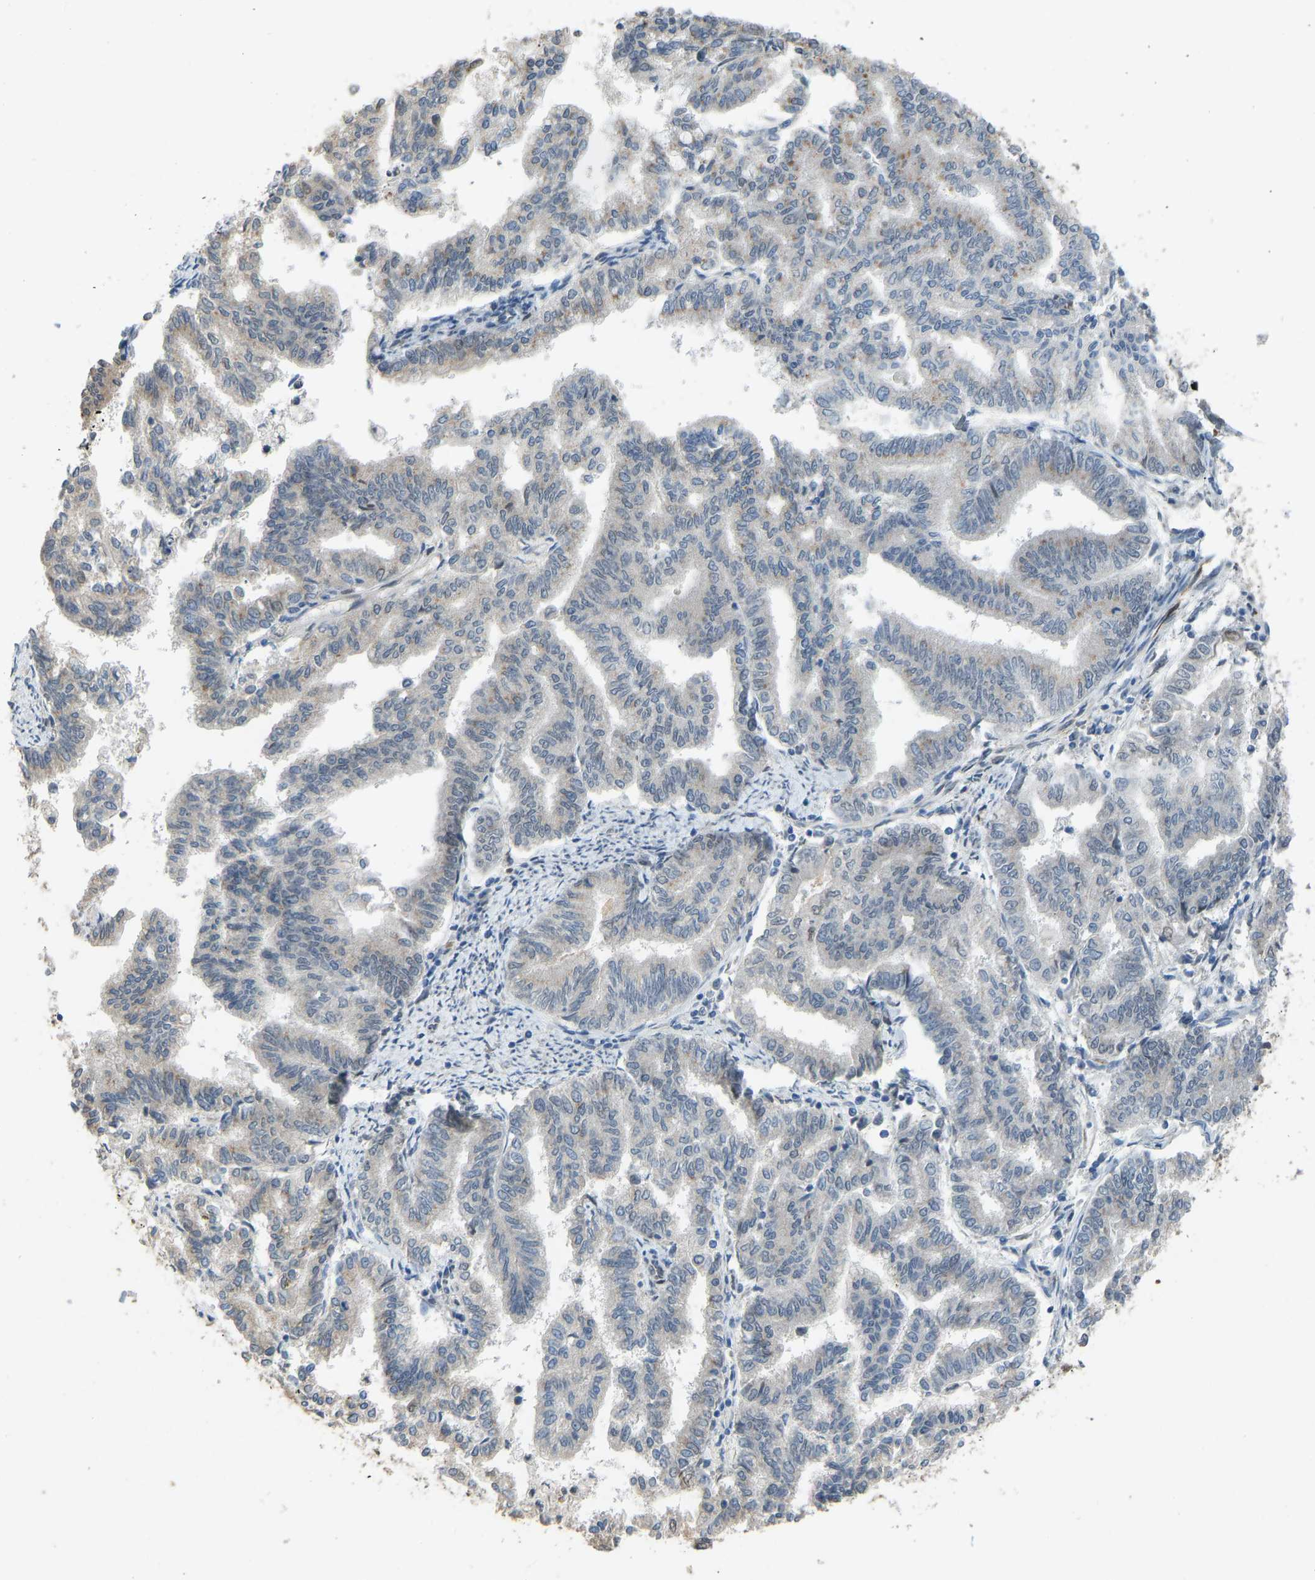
{"staining": {"intensity": "weak", "quantity": "<25%", "location": "cytoplasmic/membranous"}, "tissue": "endometrial cancer", "cell_type": "Tumor cells", "image_type": "cancer", "snomed": [{"axis": "morphology", "description": "Adenocarcinoma, NOS"}, {"axis": "topography", "description": "Endometrium"}], "caption": "High magnification brightfield microscopy of endometrial cancer stained with DAB (3,3'-diaminobenzidine) (brown) and counterstained with hematoxylin (blue): tumor cells show no significant expression. (Stains: DAB IHC with hematoxylin counter stain, Microscopy: brightfield microscopy at high magnification).", "gene": "KPNA6", "patient": {"sex": "female", "age": 79}}